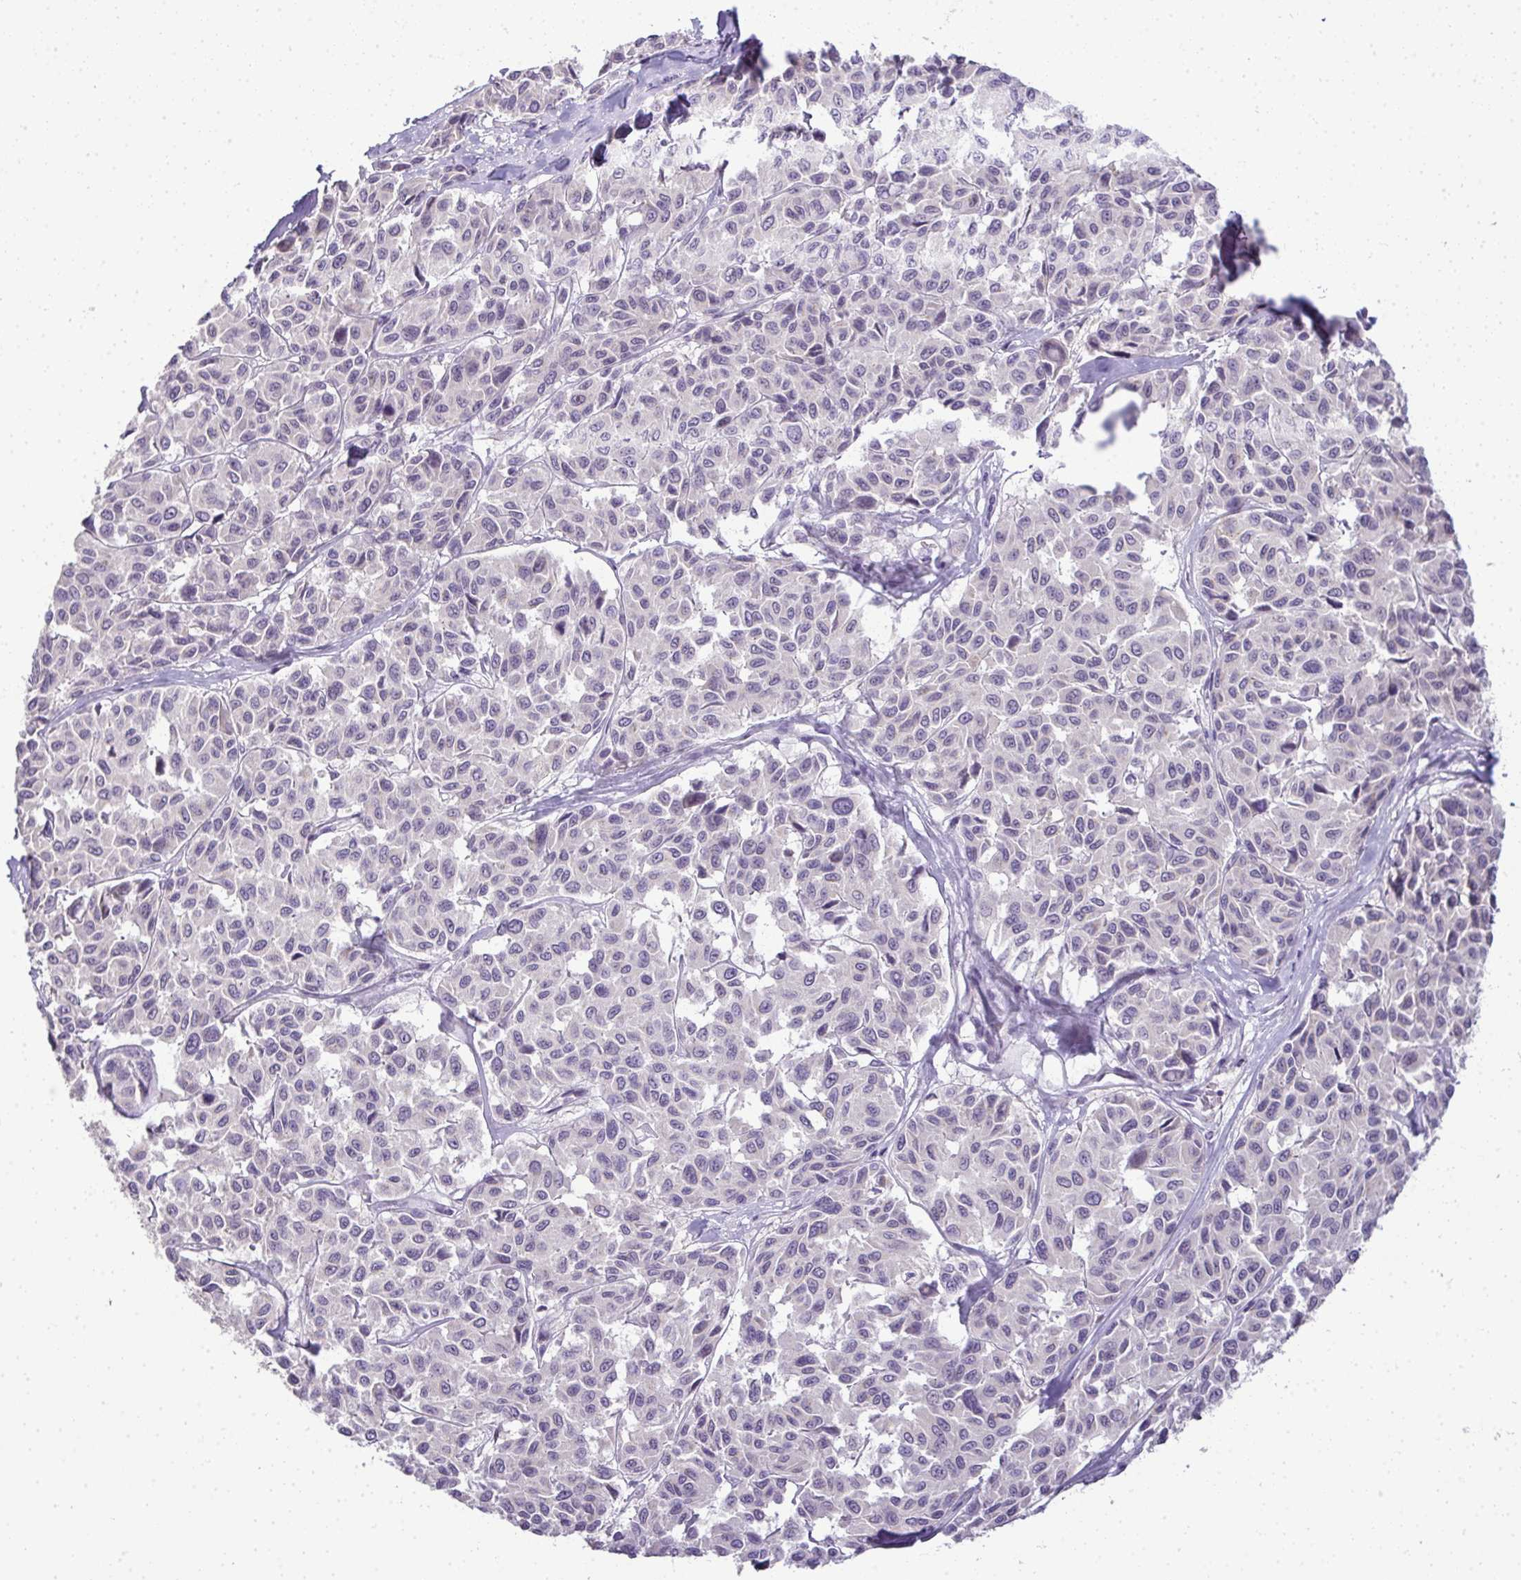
{"staining": {"intensity": "negative", "quantity": "none", "location": "none"}, "tissue": "melanoma", "cell_type": "Tumor cells", "image_type": "cancer", "snomed": [{"axis": "morphology", "description": "Malignant melanoma, NOS"}, {"axis": "topography", "description": "Skin"}], "caption": "This is an immunohistochemistry micrograph of human malignant melanoma. There is no expression in tumor cells.", "gene": "CMPK1", "patient": {"sex": "female", "age": 66}}